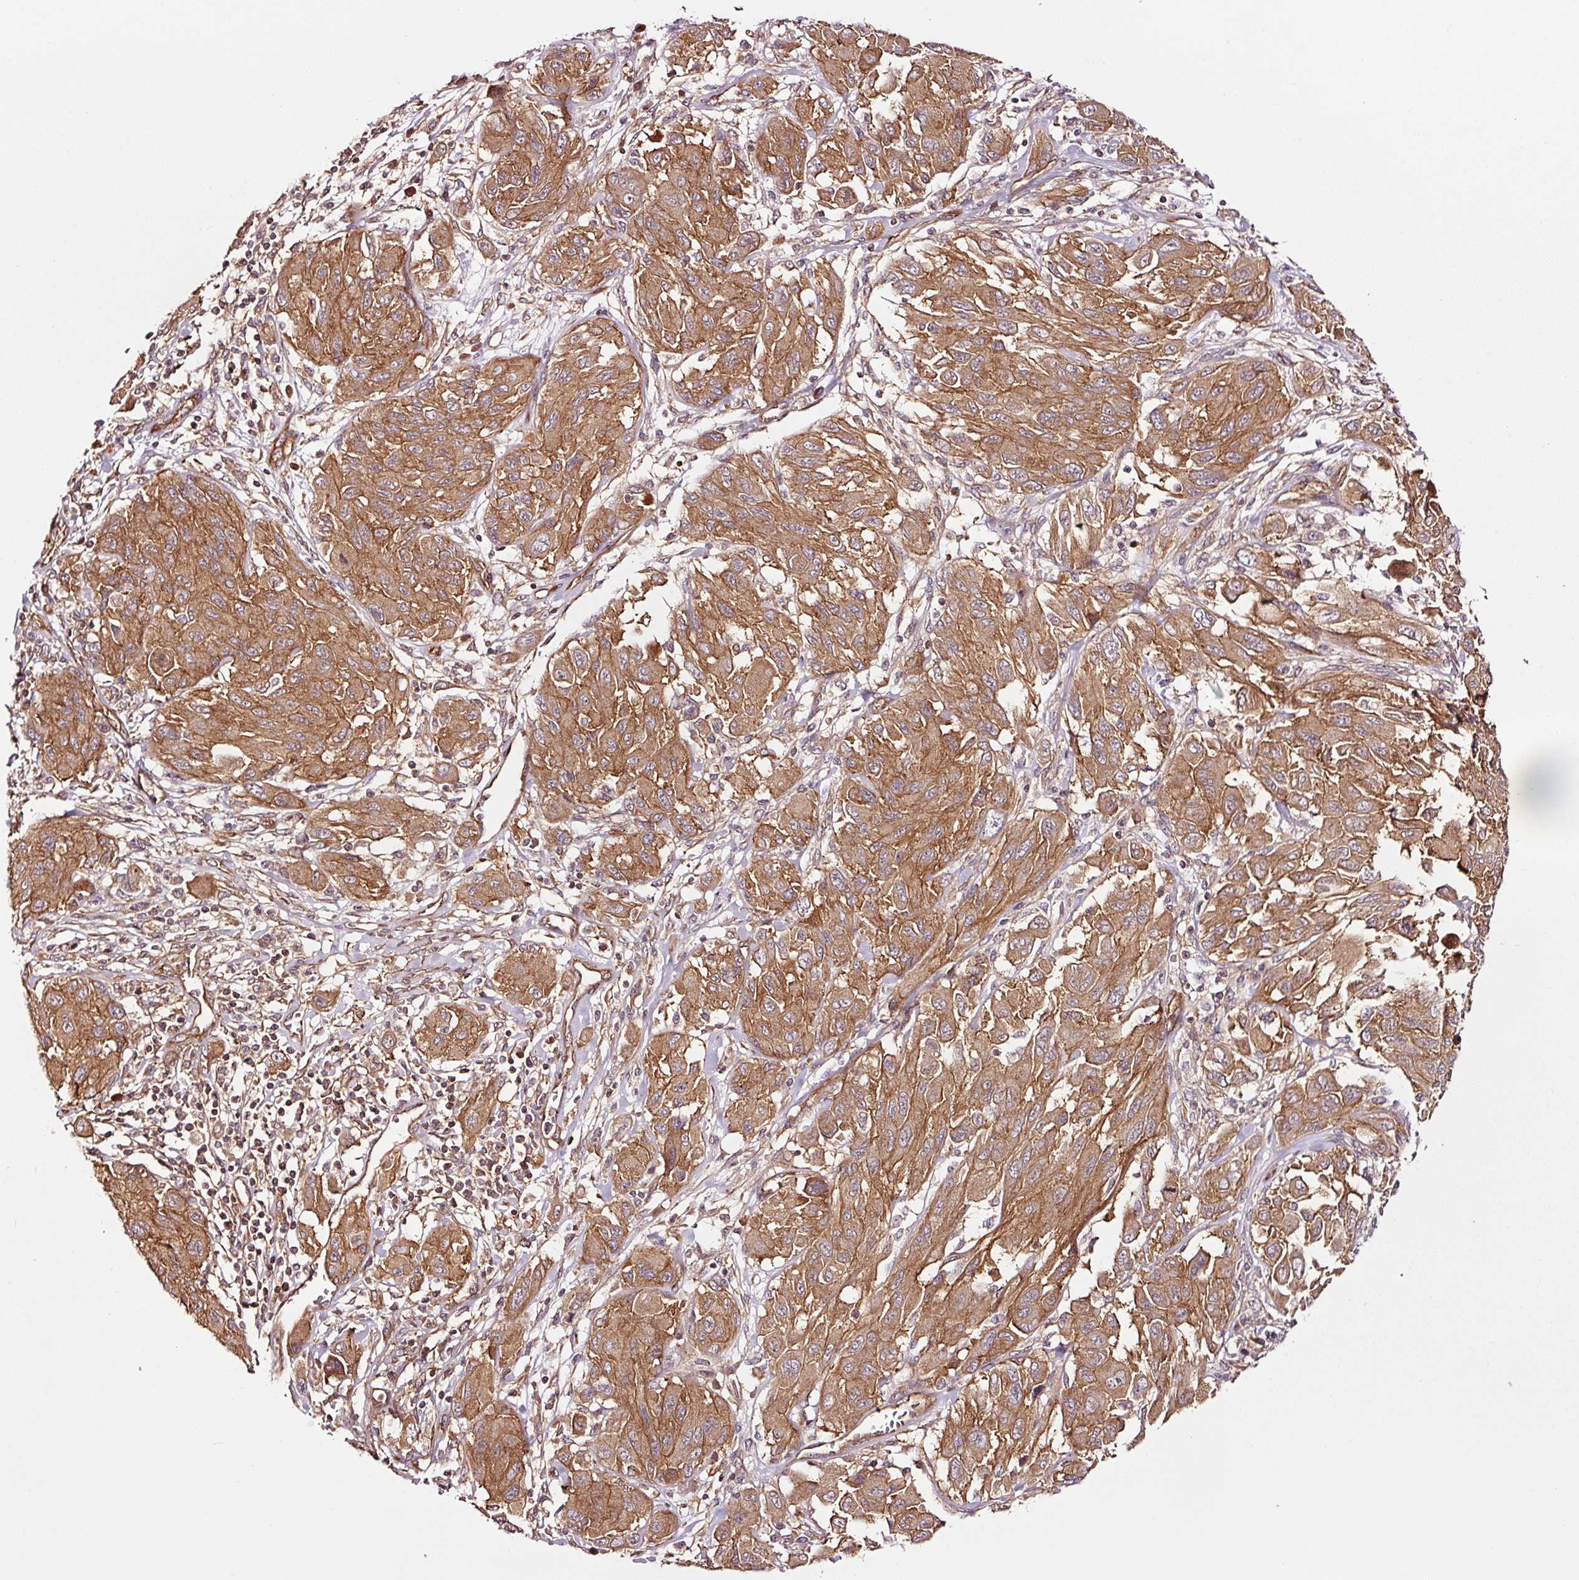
{"staining": {"intensity": "moderate", "quantity": ">75%", "location": "cytoplasmic/membranous"}, "tissue": "melanoma", "cell_type": "Tumor cells", "image_type": "cancer", "snomed": [{"axis": "morphology", "description": "Malignant melanoma, NOS"}, {"axis": "topography", "description": "Skin"}], "caption": "The photomicrograph reveals staining of malignant melanoma, revealing moderate cytoplasmic/membranous protein staining (brown color) within tumor cells.", "gene": "METAP1", "patient": {"sex": "female", "age": 91}}